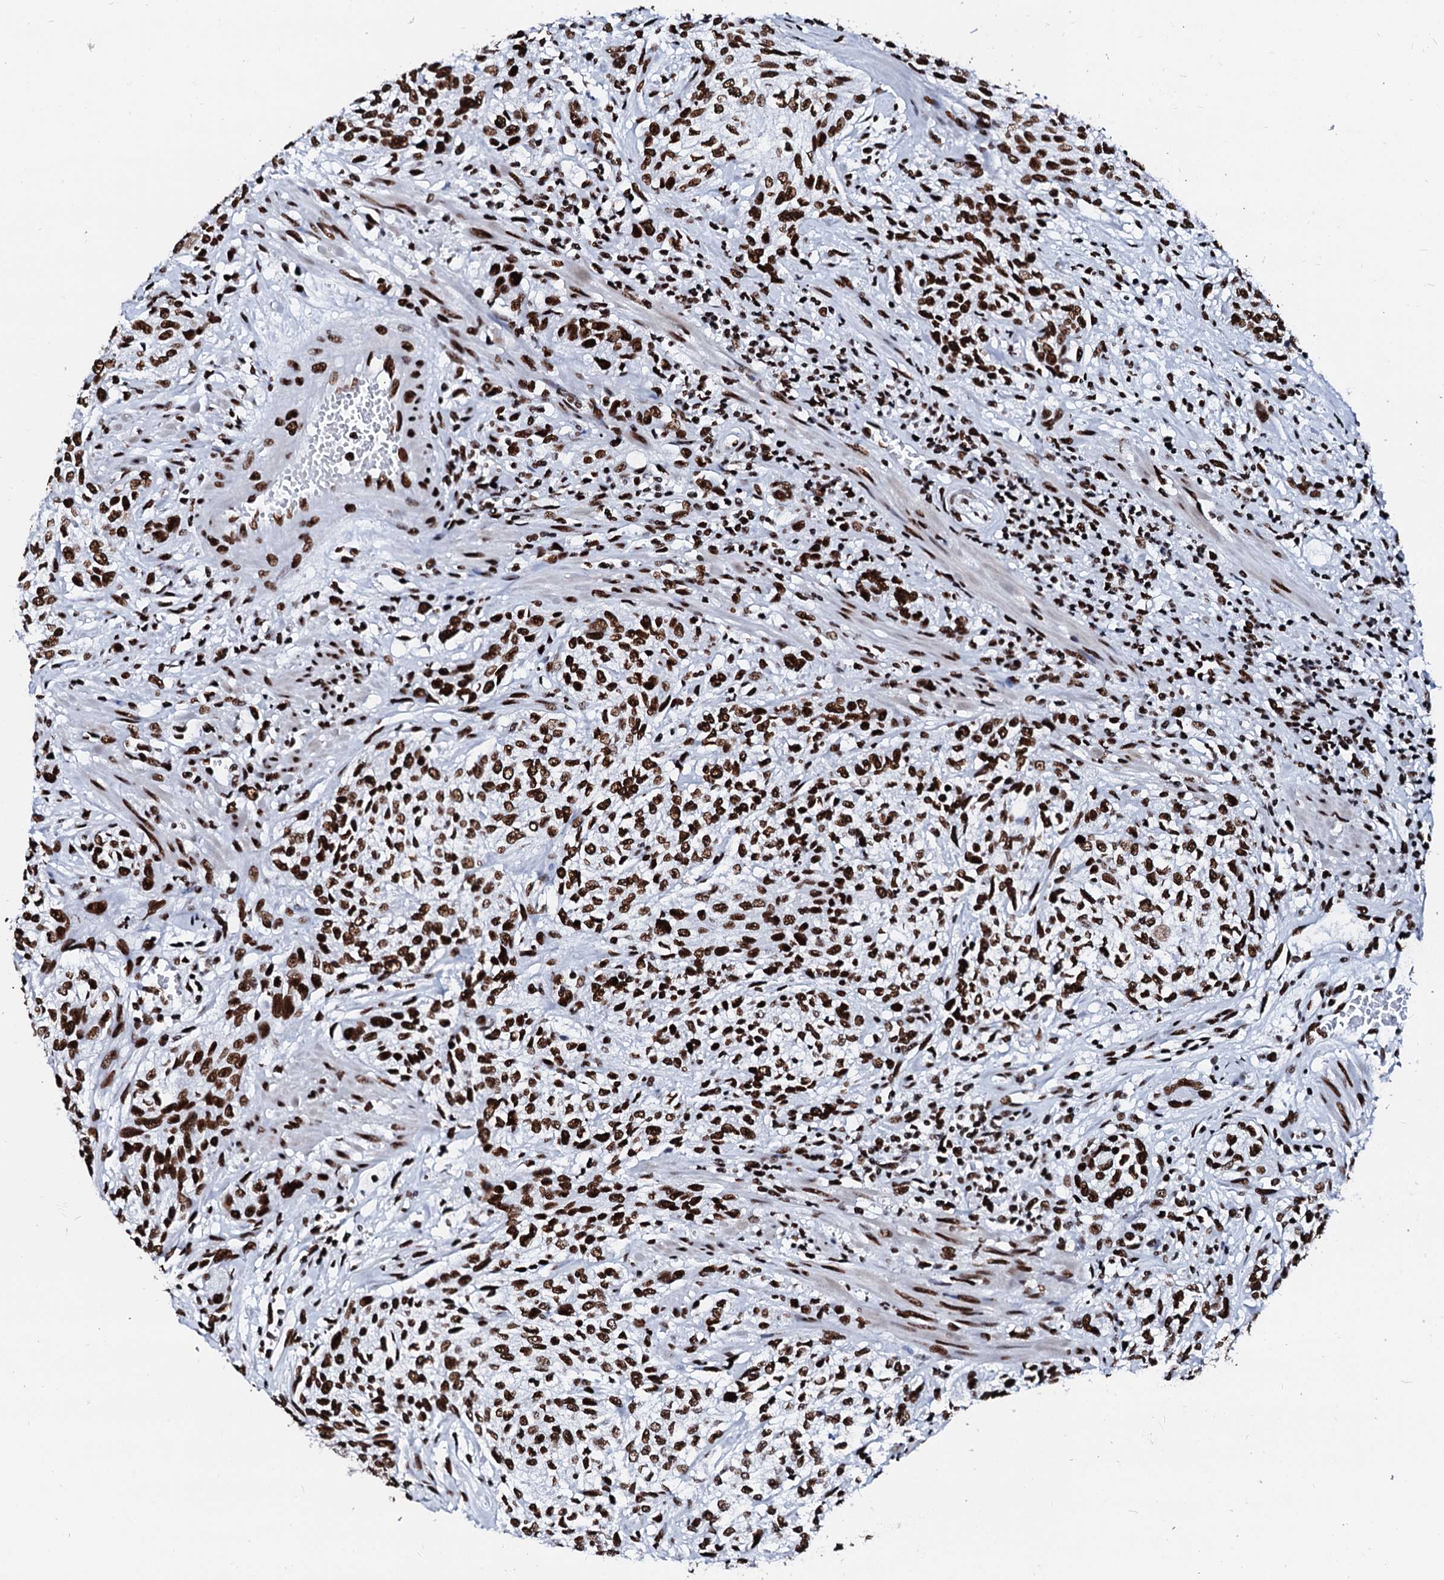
{"staining": {"intensity": "strong", "quantity": ">75%", "location": "nuclear"}, "tissue": "urothelial cancer", "cell_type": "Tumor cells", "image_type": "cancer", "snomed": [{"axis": "morphology", "description": "Normal tissue, NOS"}, {"axis": "morphology", "description": "Urothelial carcinoma, NOS"}, {"axis": "topography", "description": "Urinary bladder"}, {"axis": "topography", "description": "Peripheral nerve tissue"}], "caption": "Strong nuclear positivity for a protein is seen in approximately >75% of tumor cells of urothelial cancer using immunohistochemistry.", "gene": "RALY", "patient": {"sex": "male", "age": 35}}